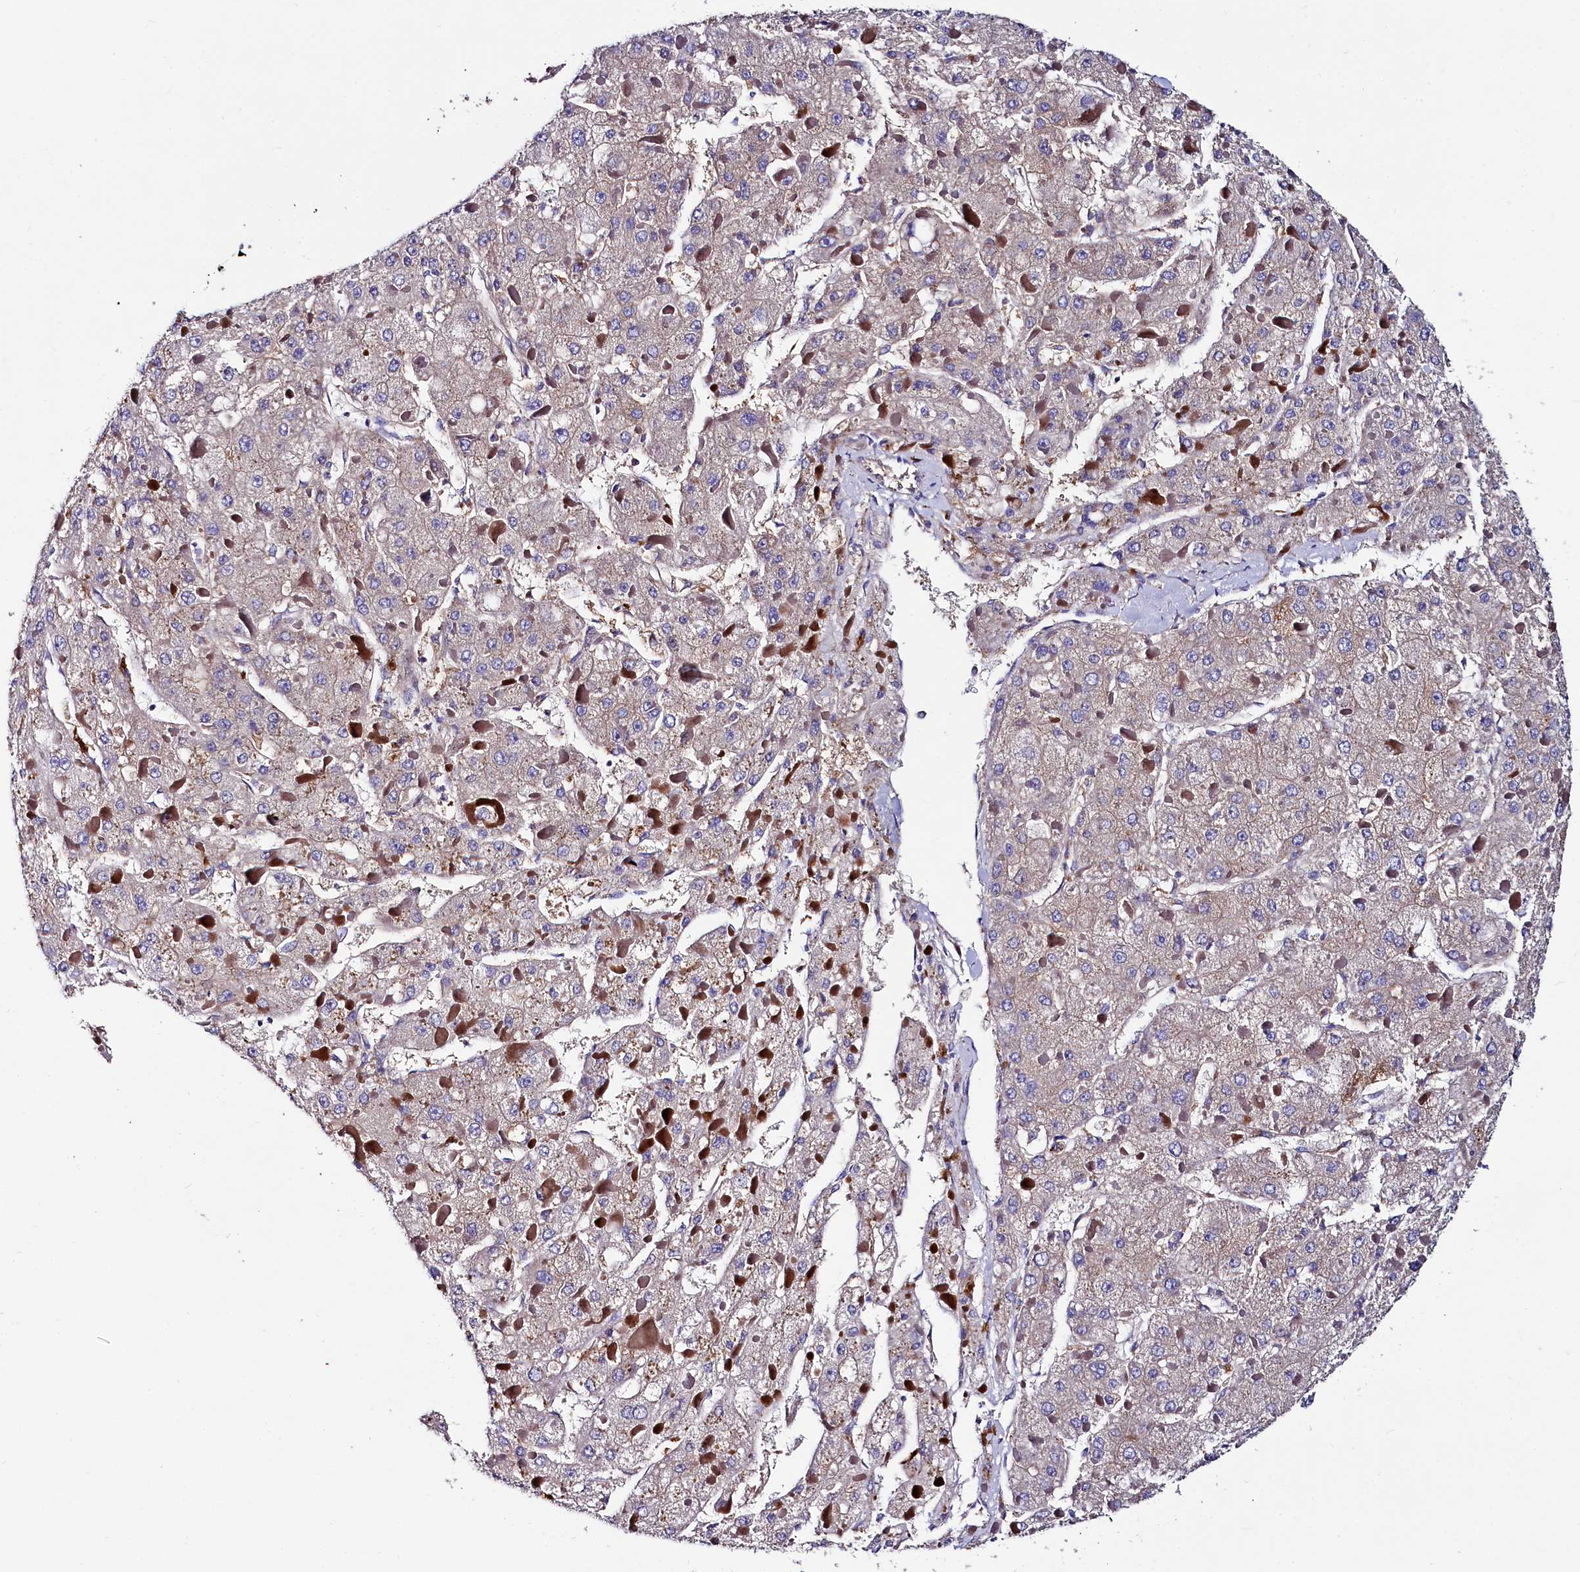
{"staining": {"intensity": "weak", "quantity": "25%-75%", "location": "cytoplasmic/membranous"}, "tissue": "liver cancer", "cell_type": "Tumor cells", "image_type": "cancer", "snomed": [{"axis": "morphology", "description": "Carcinoma, Hepatocellular, NOS"}, {"axis": "topography", "description": "Liver"}], "caption": "Tumor cells exhibit low levels of weak cytoplasmic/membranous staining in approximately 25%-75% of cells in liver cancer.", "gene": "QARS1", "patient": {"sex": "female", "age": 73}}